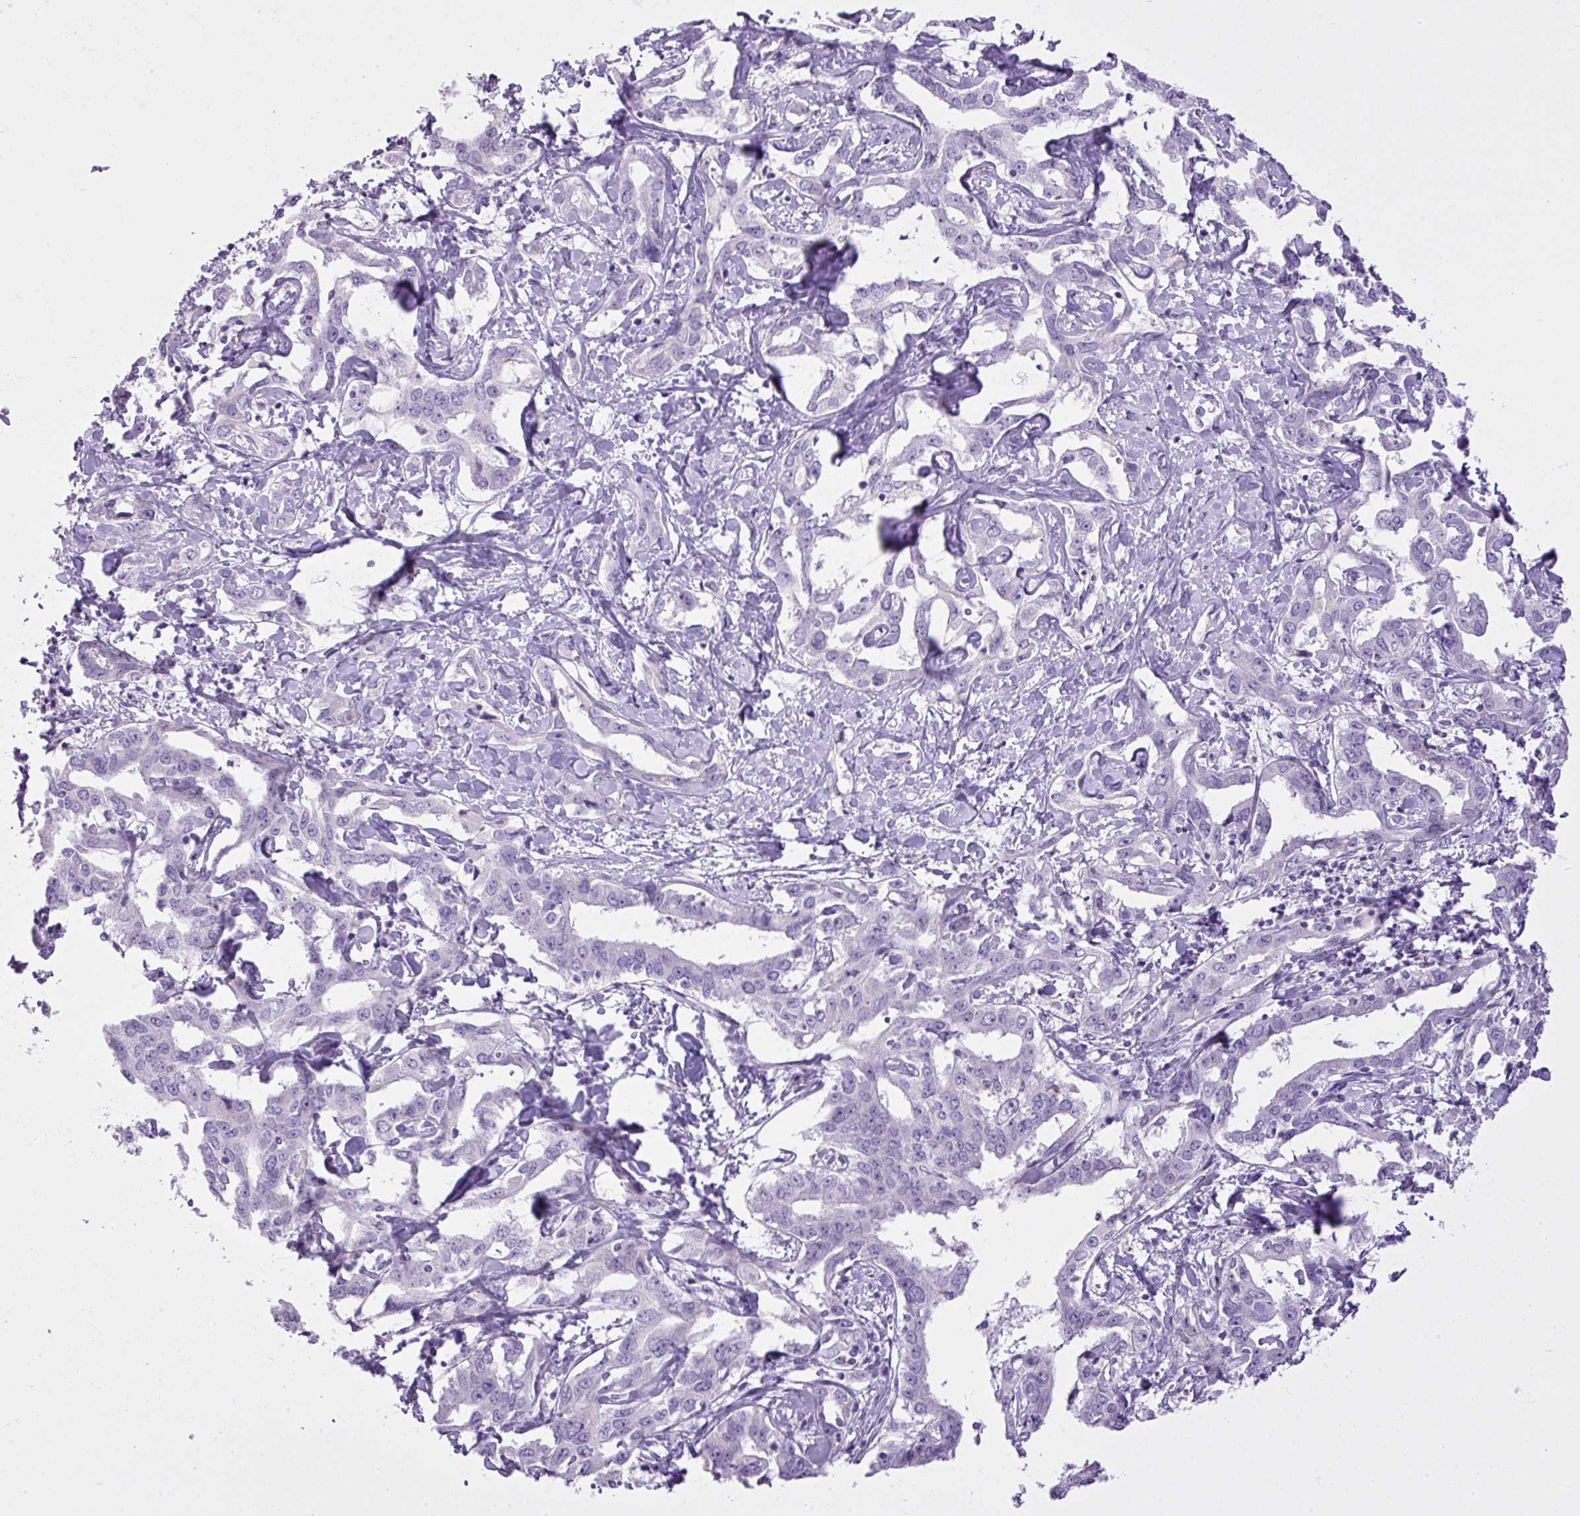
{"staining": {"intensity": "negative", "quantity": "none", "location": "none"}, "tissue": "liver cancer", "cell_type": "Tumor cells", "image_type": "cancer", "snomed": [{"axis": "morphology", "description": "Cholangiocarcinoma"}, {"axis": "topography", "description": "Liver"}], "caption": "High magnification brightfield microscopy of cholangiocarcinoma (liver) stained with DAB (brown) and counterstained with hematoxylin (blue): tumor cells show no significant expression.", "gene": "FAM43A", "patient": {"sex": "male", "age": 59}}